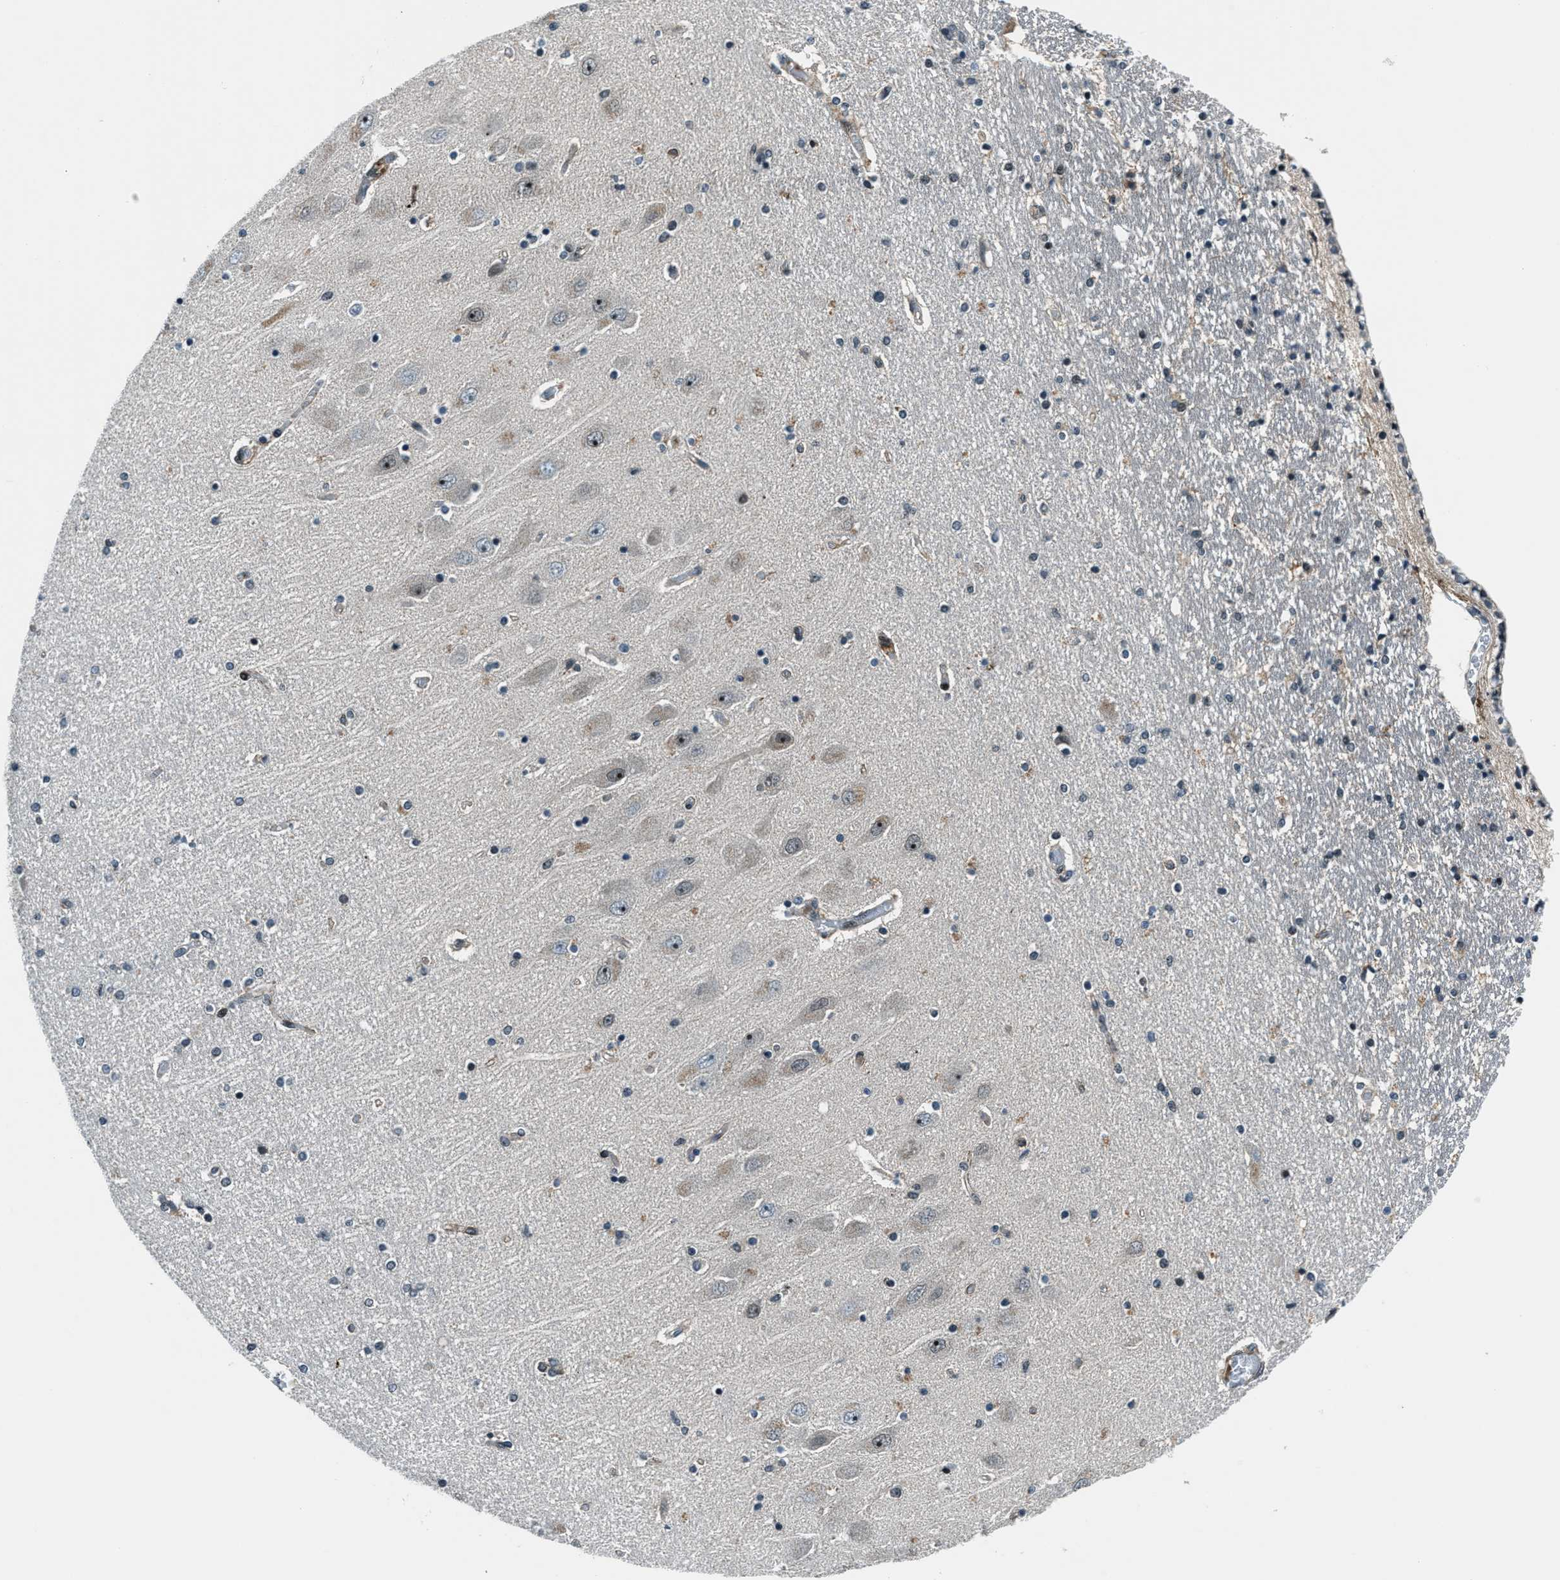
{"staining": {"intensity": "moderate", "quantity": "<25%", "location": "cytoplasmic/membranous"}, "tissue": "hippocampus", "cell_type": "Glial cells", "image_type": "normal", "snomed": [{"axis": "morphology", "description": "Normal tissue, NOS"}, {"axis": "topography", "description": "Hippocampus"}], "caption": "Hippocampus stained for a protein reveals moderate cytoplasmic/membranous positivity in glial cells. The protein is shown in brown color, while the nuclei are stained blue.", "gene": "ACTL9", "patient": {"sex": "female", "age": 54}}